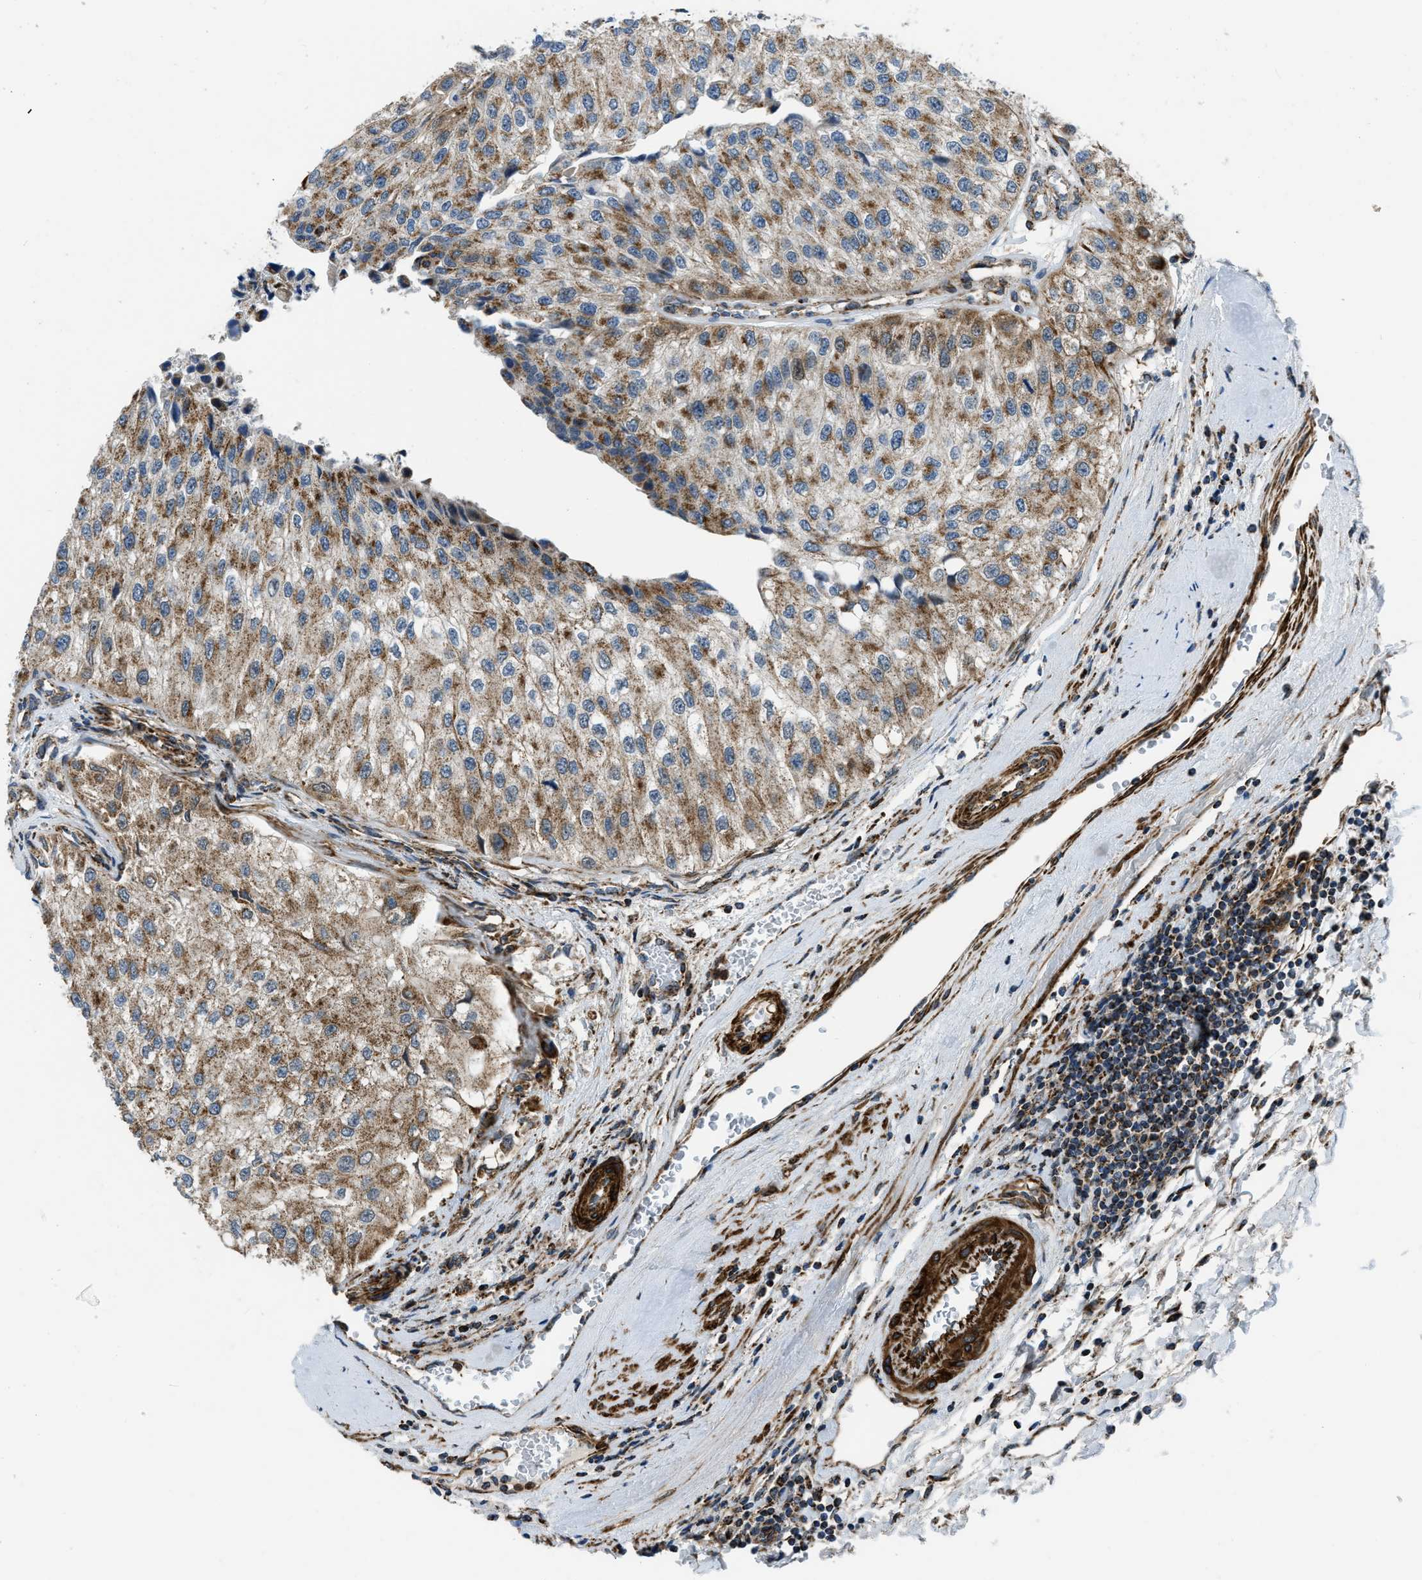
{"staining": {"intensity": "moderate", "quantity": ">75%", "location": "cytoplasmic/membranous"}, "tissue": "urothelial cancer", "cell_type": "Tumor cells", "image_type": "cancer", "snomed": [{"axis": "morphology", "description": "Urothelial carcinoma, High grade"}, {"axis": "topography", "description": "Kidney"}, {"axis": "topography", "description": "Urinary bladder"}], "caption": "Urothelial carcinoma (high-grade) stained for a protein displays moderate cytoplasmic/membranous positivity in tumor cells.", "gene": "GSDME", "patient": {"sex": "male", "age": 77}}